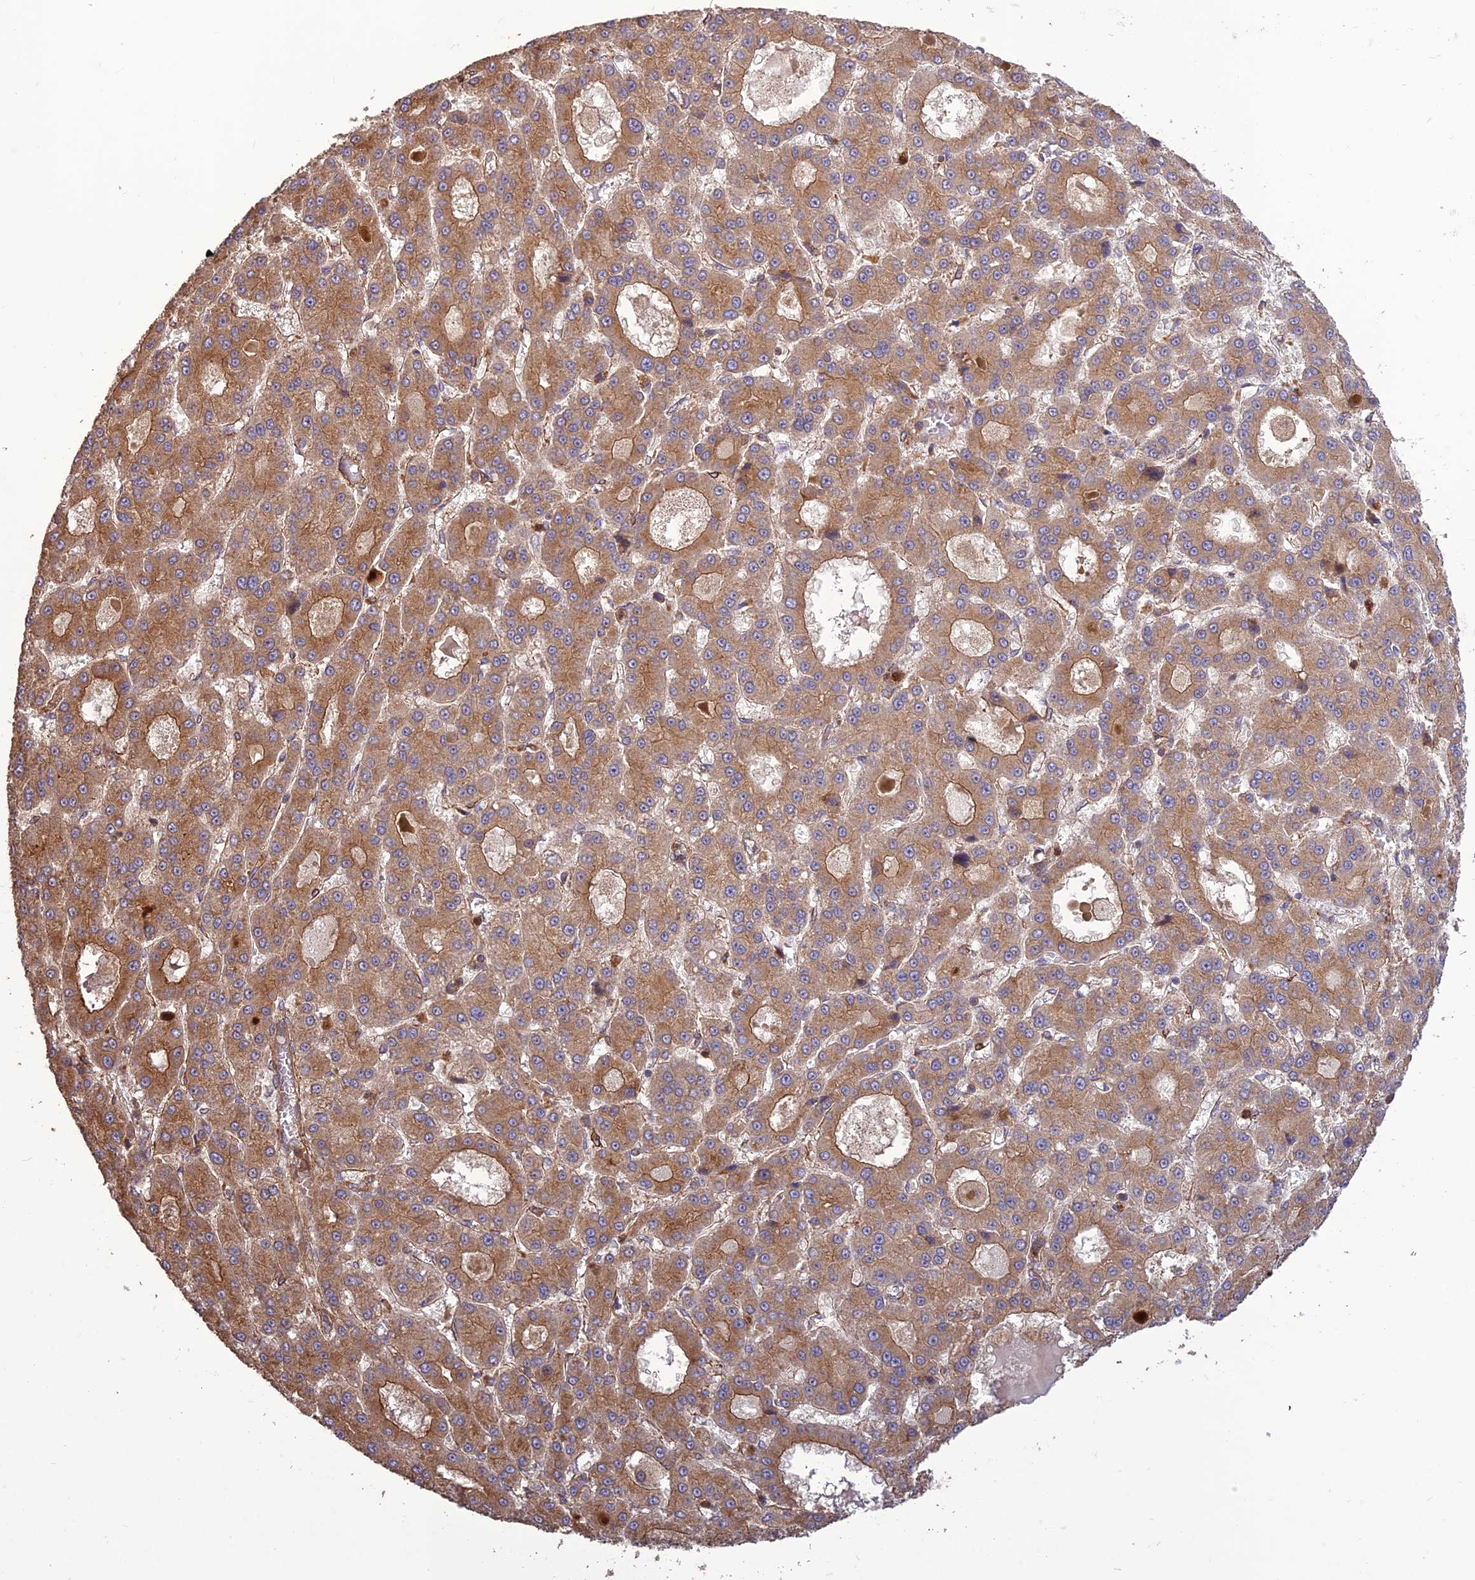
{"staining": {"intensity": "moderate", "quantity": ">75%", "location": "cytoplasmic/membranous"}, "tissue": "liver cancer", "cell_type": "Tumor cells", "image_type": "cancer", "snomed": [{"axis": "morphology", "description": "Carcinoma, Hepatocellular, NOS"}, {"axis": "topography", "description": "Liver"}], "caption": "Hepatocellular carcinoma (liver) tissue displays moderate cytoplasmic/membranous expression in about >75% of tumor cells, visualized by immunohistochemistry. (Stains: DAB (3,3'-diaminobenzidine) in brown, nuclei in blue, Microscopy: brightfield microscopy at high magnification).", "gene": "TMEM131L", "patient": {"sex": "male", "age": 70}}